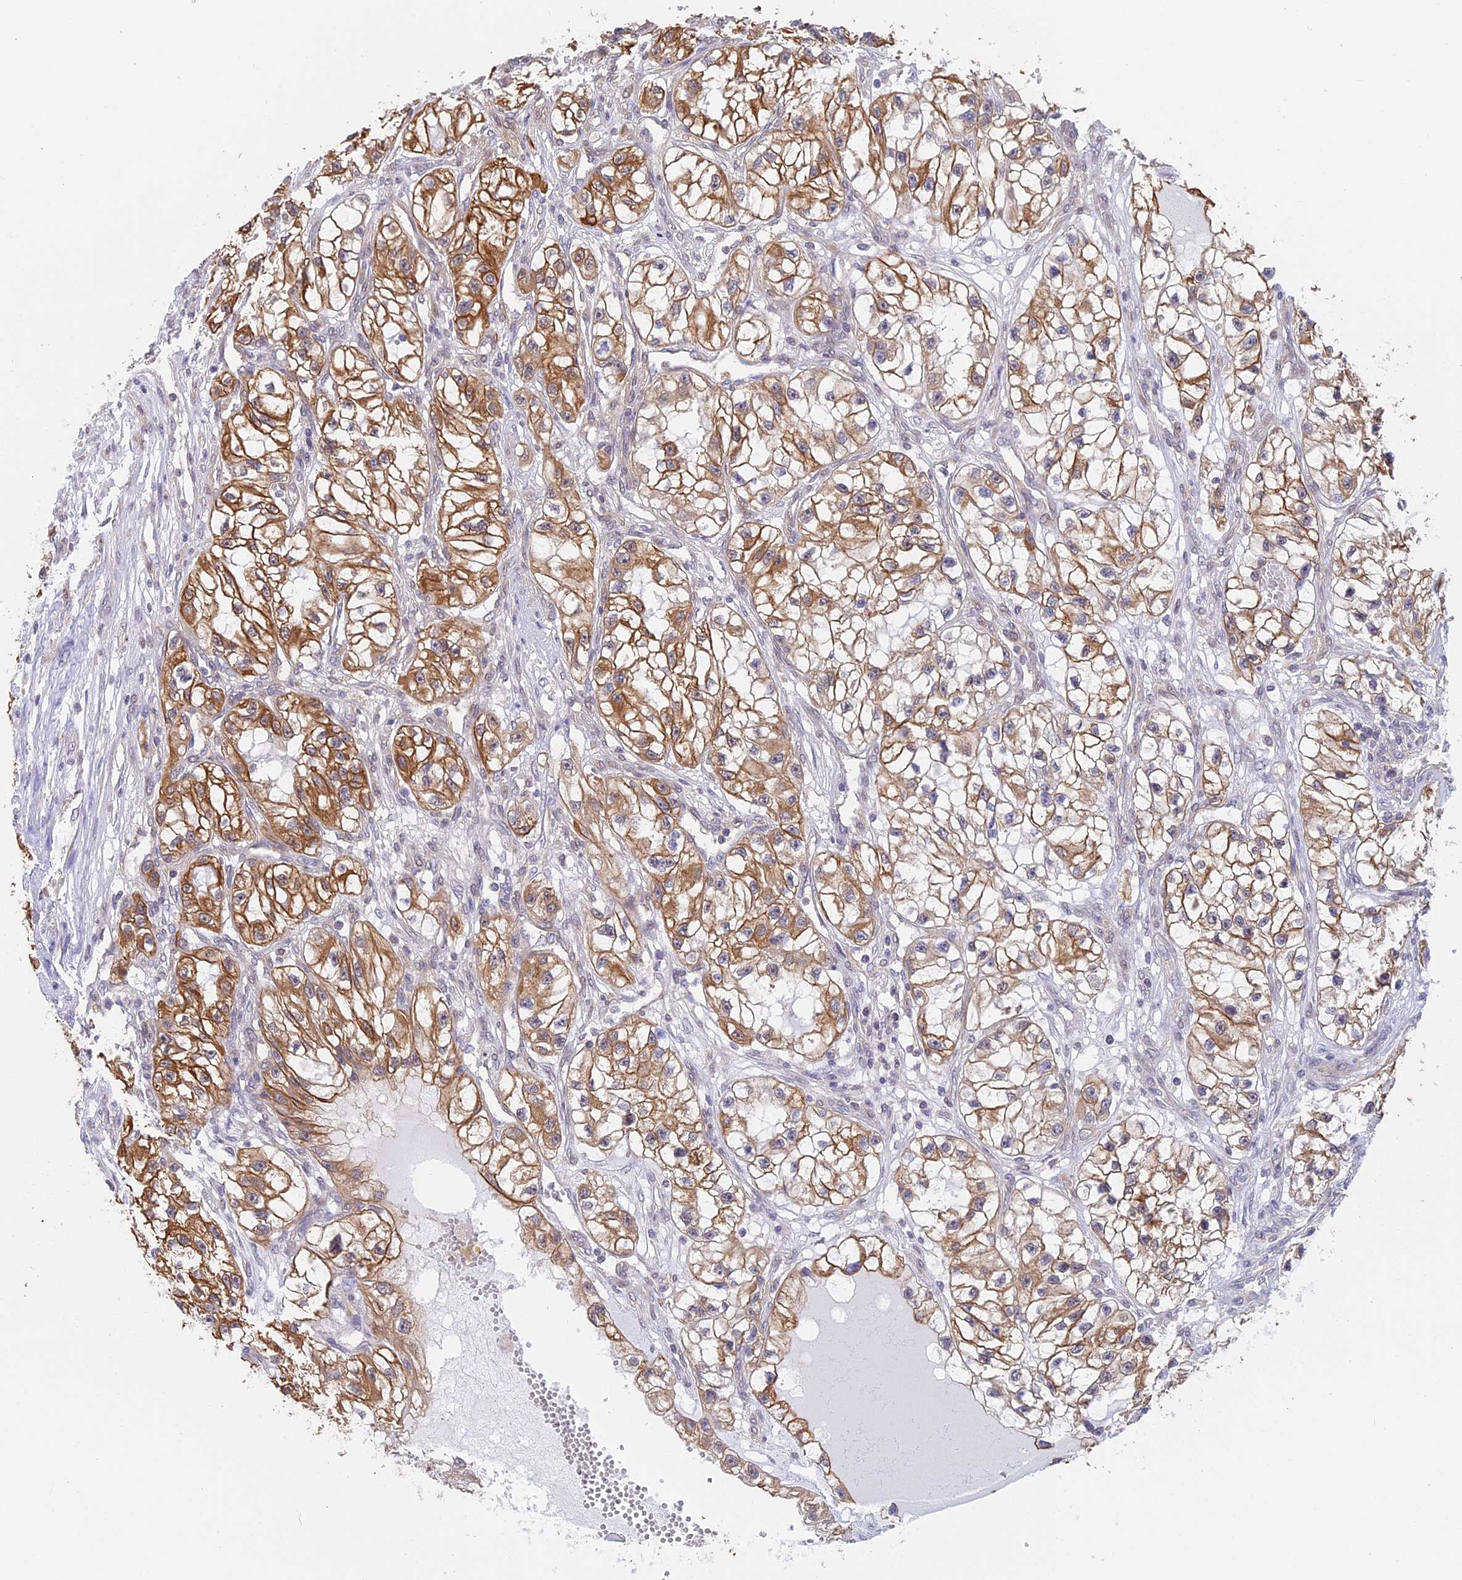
{"staining": {"intensity": "moderate", "quantity": ">75%", "location": "cytoplasmic/membranous"}, "tissue": "renal cancer", "cell_type": "Tumor cells", "image_type": "cancer", "snomed": [{"axis": "morphology", "description": "Adenocarcinoma, NOS"}, {"axis": "topography", "description": "Kidney"}], "caption": "Protein positivity by immunohistochemistry (IHC) displays moderate cytoplasmic/membranous expression in approximately >75% of tumor cells in renal cancer.", "gene": "STUB1", "patient": {"sex": "female", "age": 57}}